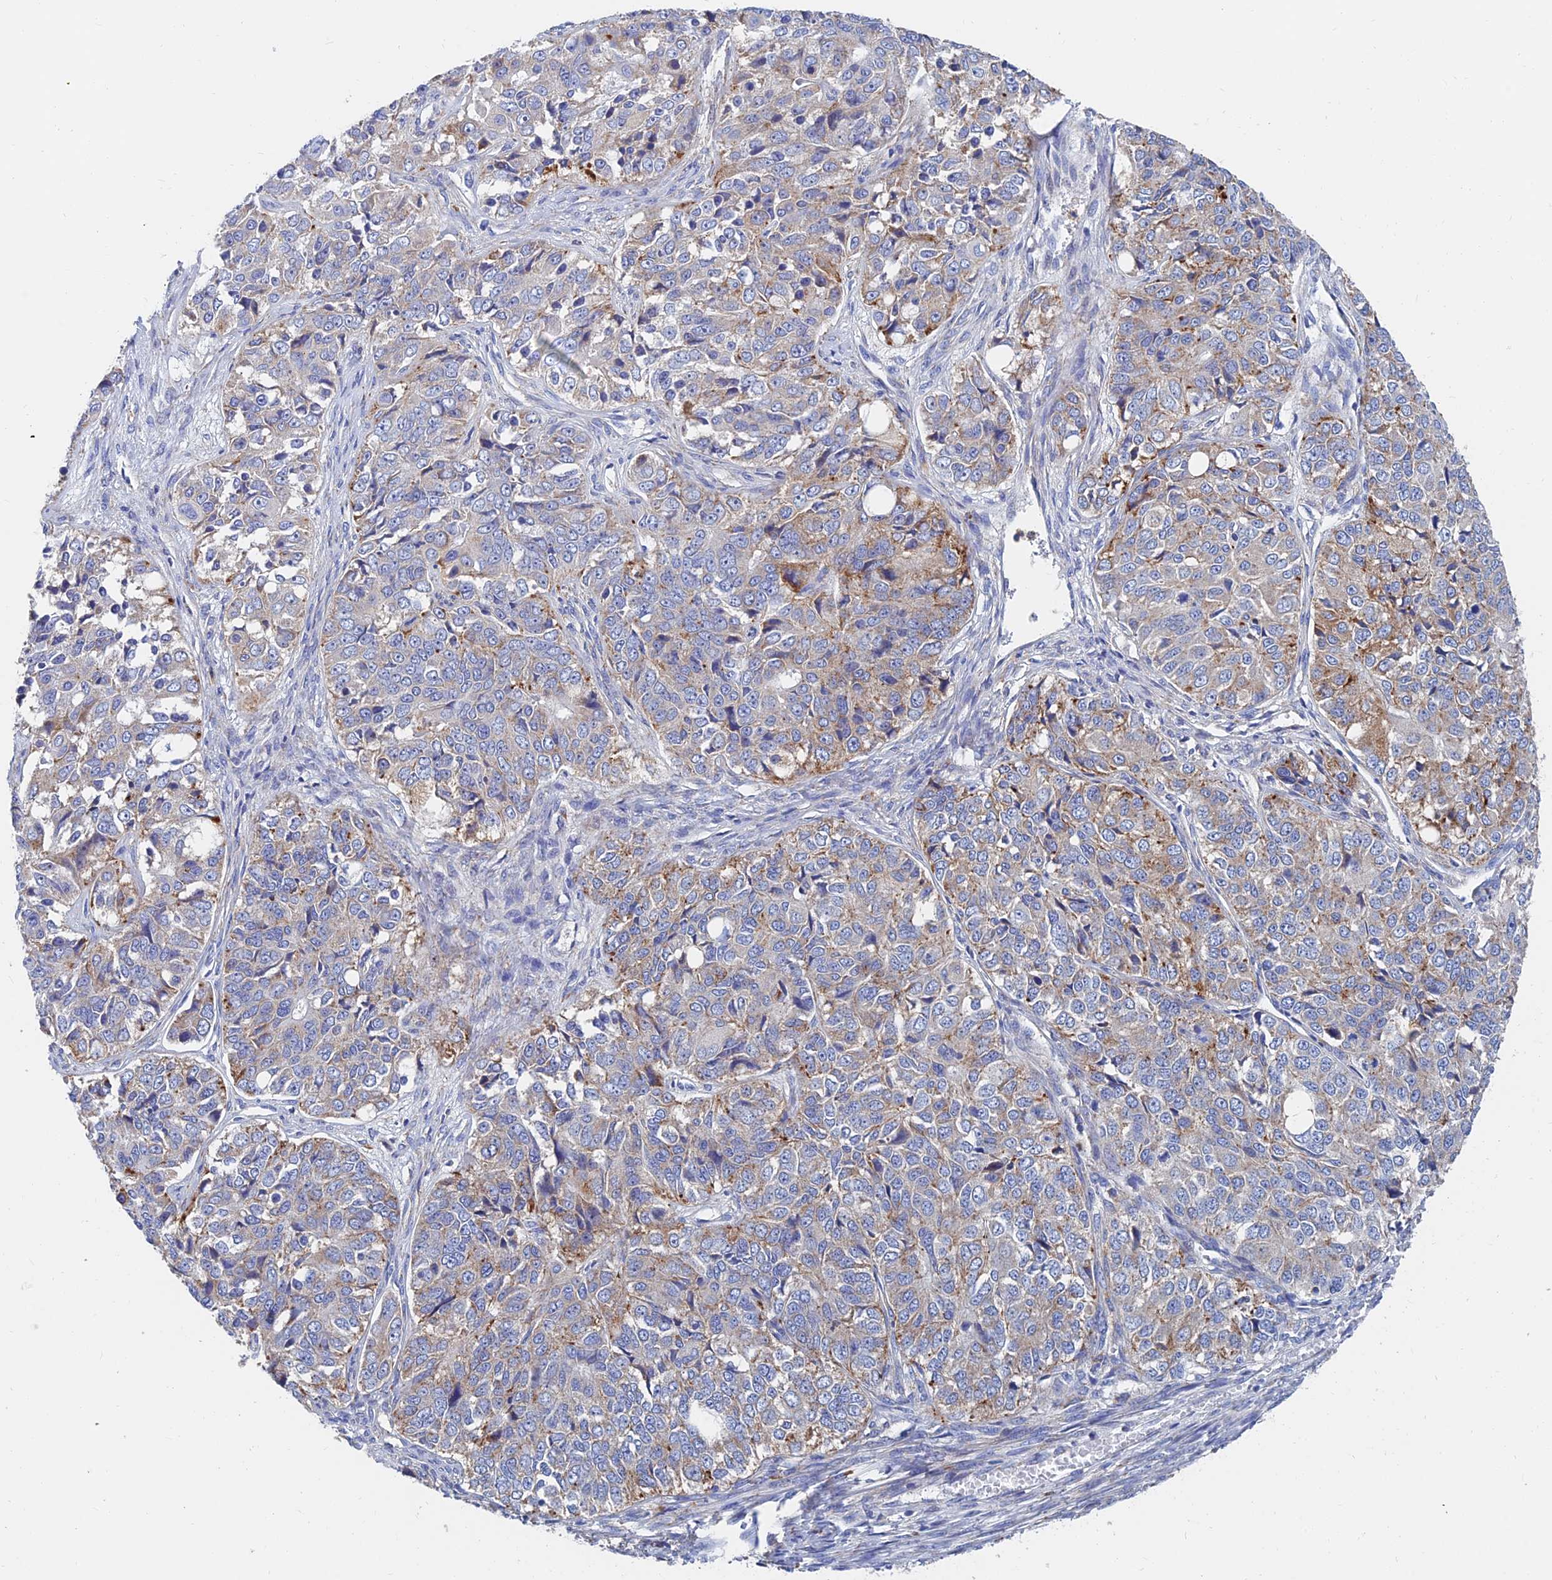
{"staining": {"intensity": "moderate", "quantity": ">75%", "location": "cytoplasmic/membranous"}, "tissue": "ovarian cancer", "cell_type": "Tumor cells", "image_type": "cancer", "snomed": [{"axis": "morphology", "description": "Carcinoma, endometroid"}, {"axis": "topography", "description": "Ovary"}], "caption": "A high-resolution photomicrograph shows immunohistochemistry (IHC) staining of ovarian cancer (endometroid carcinoma), which exhibits moderate cytoplasmic/membranous positivity in approximately >75% of tumor cells.", "gene": "SPNS1", "patient": {"sex": "female", "age": 51}}